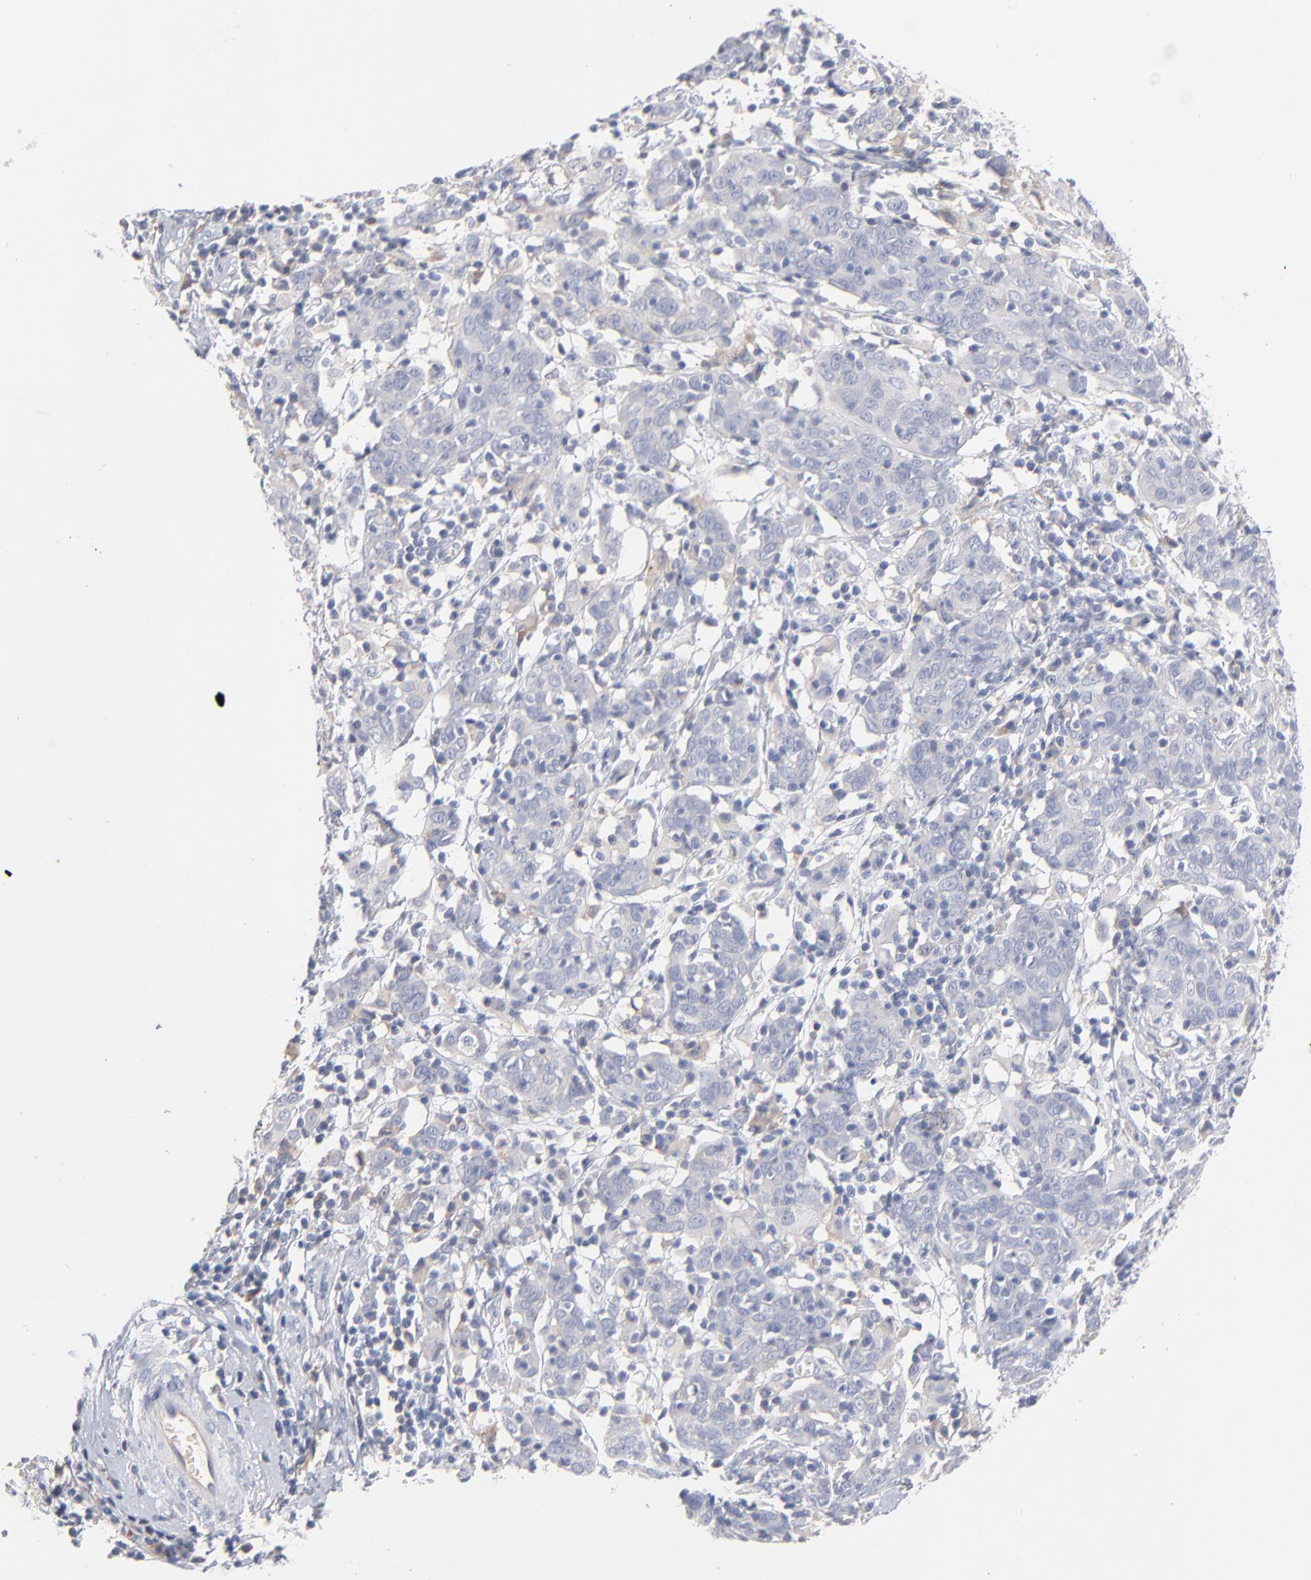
{"staining": {"intensity": "negative", "quantity": "none", "location": "none"}, "tissue": "cervical cancer", "cell_type": "Tumor cells", "image_type": "cancer", "snomed": [{"axis": "morphology", "description": "Normal tissue, NOS"}, {"axis": "morphology", "description": "Squamous cell carcinoma, NOS"}, {"axis": "topography", "description": "Cervix"}], "caption": "This histopathology image is of cervical squamous cell carcinoma stained with IHC to label a protein in brown with the nuclei are counter-stained blue. There is no staining in tumor cells.", "gene": "F12", "patient": {"sex": "female", "age": 67}}